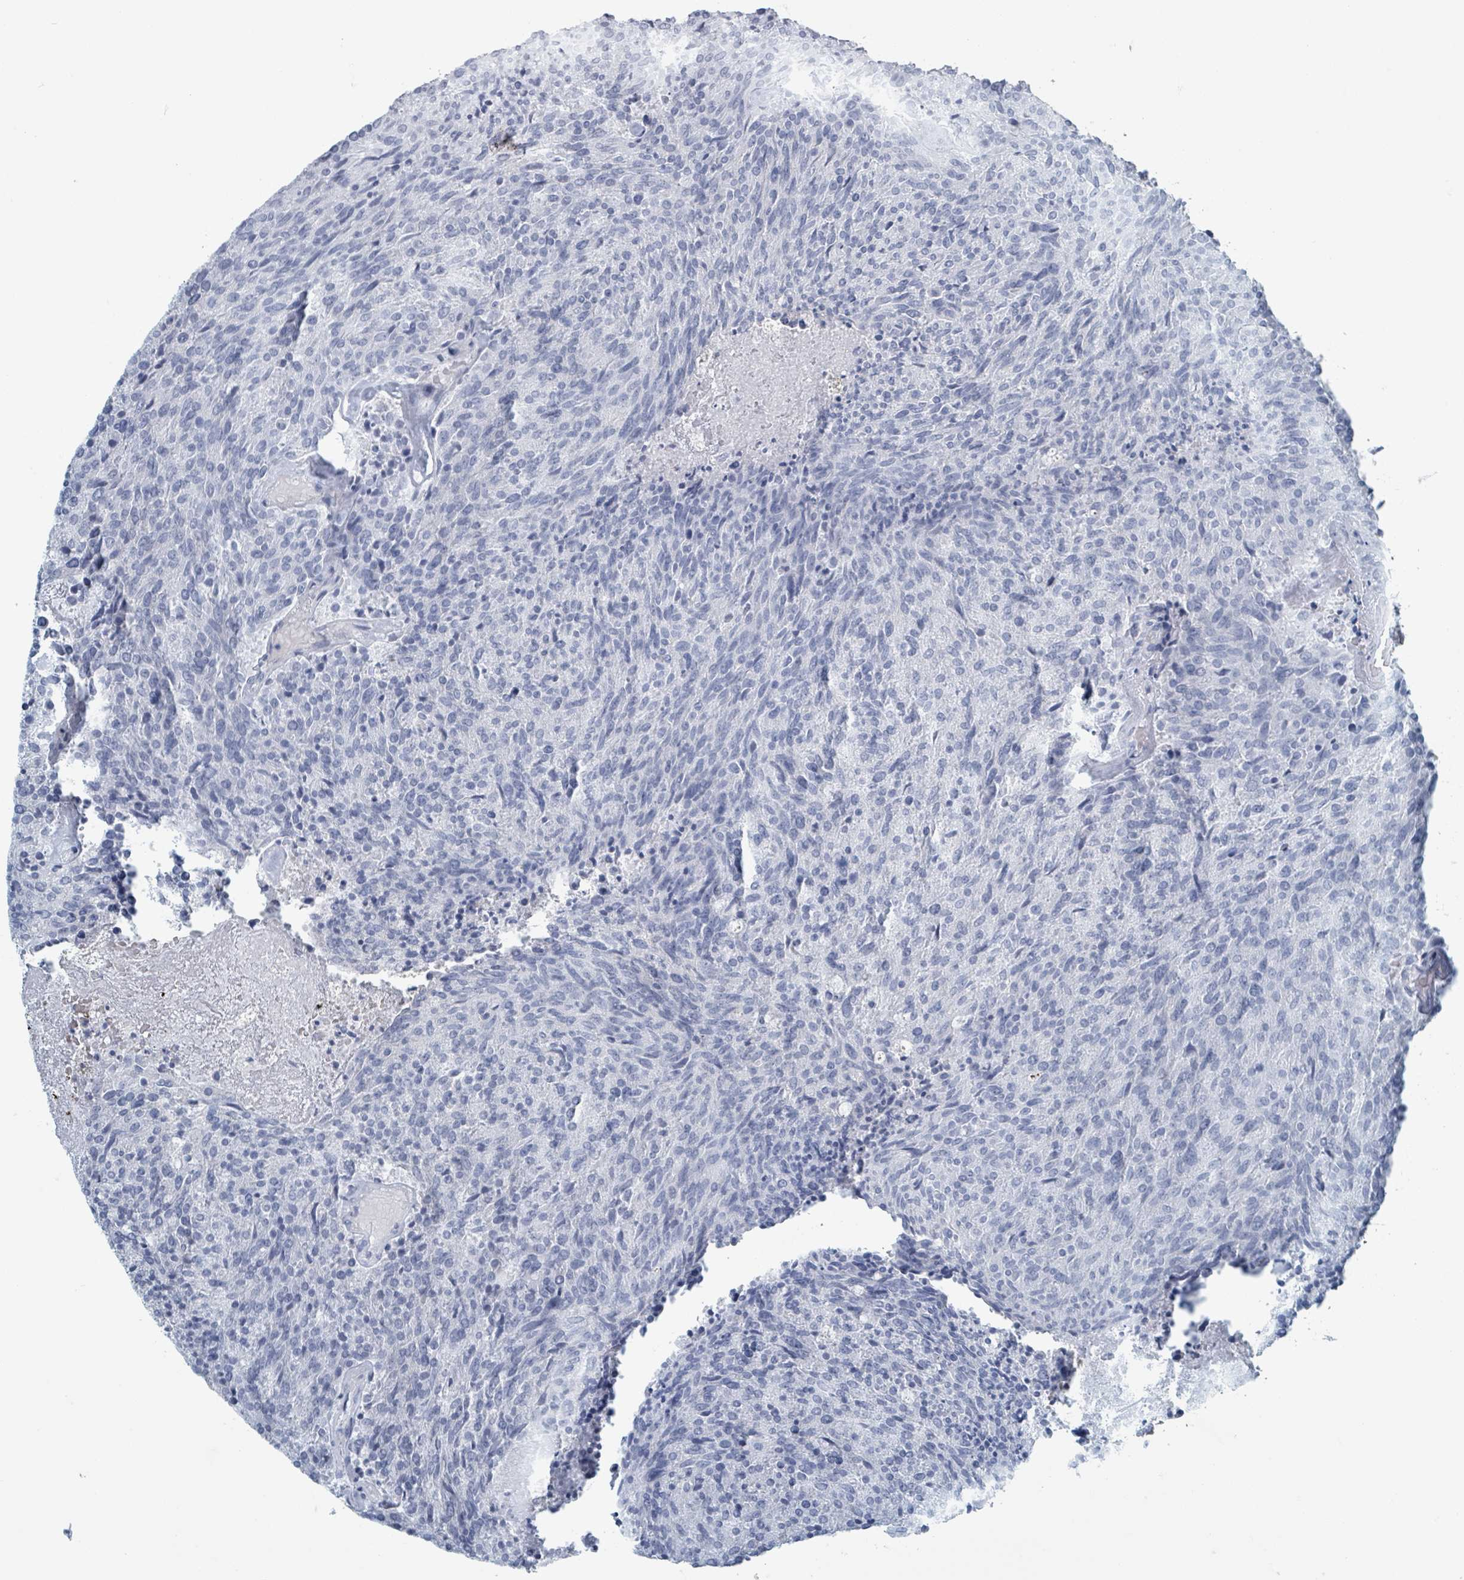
{"staining": {"intensity": "negative", "quantity": "none", "location": "none"}, "tissue": "carcinoid", "cell_type": "Tumor cells", "image_type": "cancer", "snomed": [{"axis": "morphology", "description": "Carcinoid, malignant, NOS"}, {"axis": "topography", "description": "Pancreas"}], "caption": "This is an immunohistochemistry histopathology image of human malignant carcinoid. There is no staining in tumor cells.", "gene": "HEATR5A", "patient": {"sex": "female", "age": 54}}